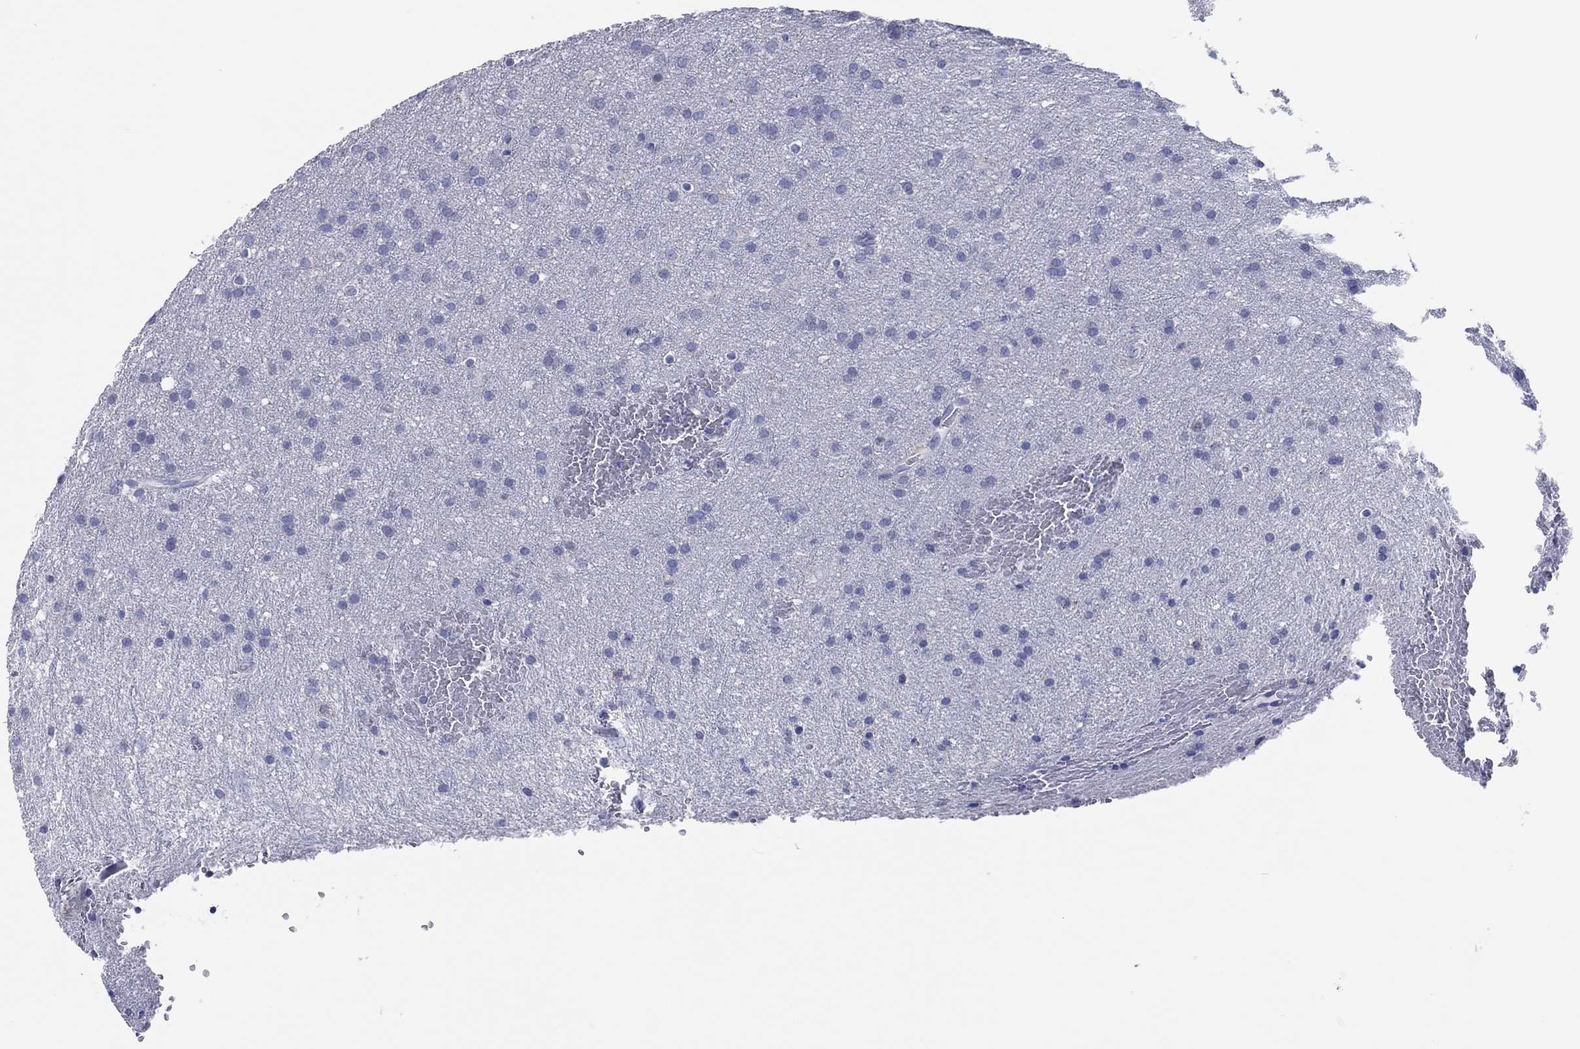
{"staining": {"intensity": "negative", "quantity": "none", "location": "none"}, "tissue": "glioma", "cell_type": "Tumor cells", "image_type": "cancer", "snomed": [{"axis": "morphology", "description": "Glioma, malignant, Low grade"}, {"axis": "topography", "description": "Brain"}], "caption": "Immunohistochemistry image of glioma stained for a protein (brown), which reveals no positivity in tumor cells. (DAB immunohistochemistry (IHC) visualized using brightfield microscopy, high magnification).", "gene": "ERICH3", "patient": {"sex": "female", "age": 32}}